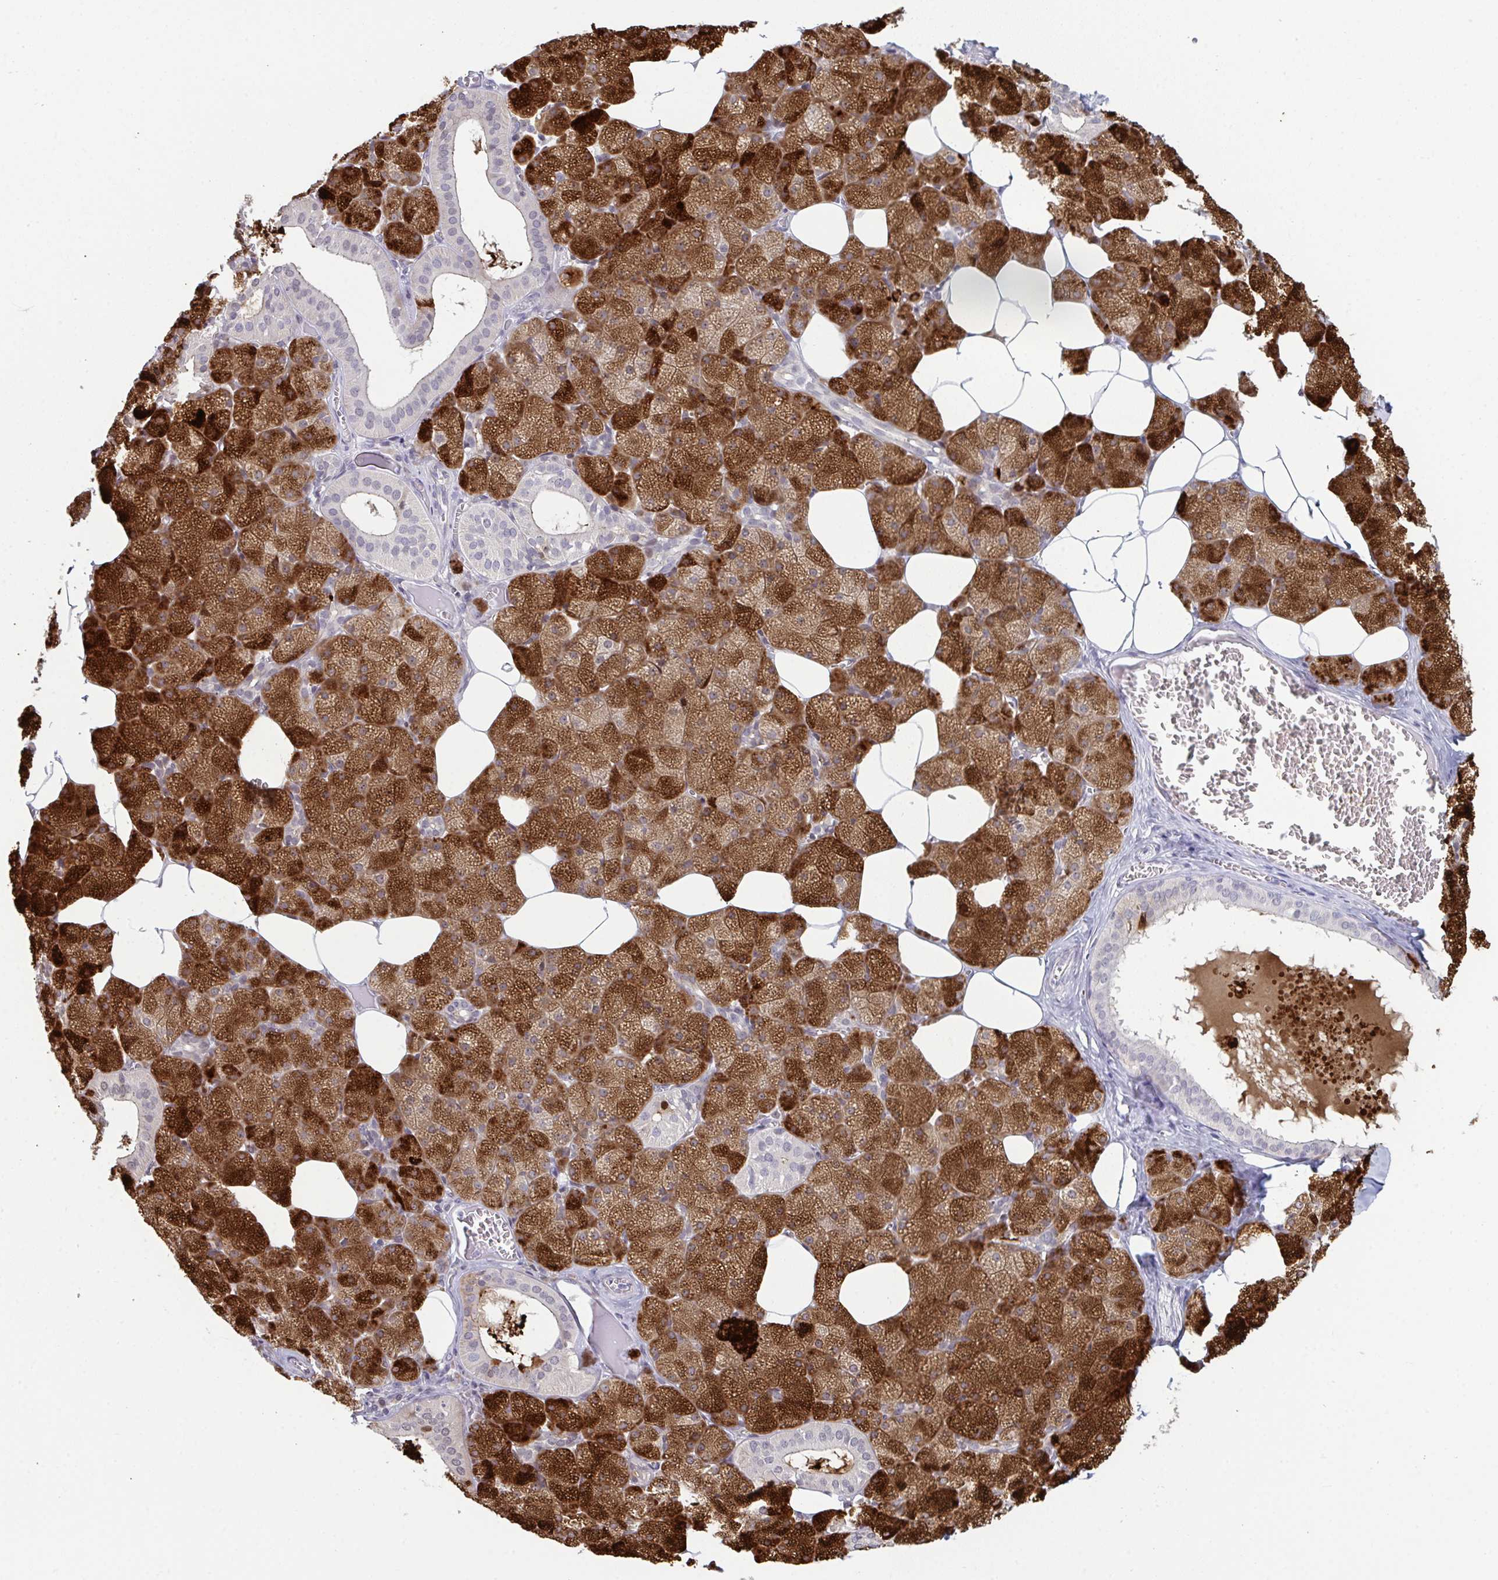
{"staining": {"intensity": "strong", "quantity": ">75%", "location": "cytoplasmic/membranous"}, "tissue": "salivary gland", "cell_type": "Glandular cells", "image_type": "normal", "snomed": [{"axis": "morphology", "description": "Normal tissue, NOS"}, {"axis": "topography", "description": "Salivary gland"}, {"axis": "topography", "description": "Peripheral nerve tissue"}], "caption": "High-power microscopy captured an IHC image of benign salivary gland, revealing strong cytoplasmic/membranous expression in approximately >75% of glandular cells.", "gene": "ZNF214", "patient": {"sex": "male", "age": 38}}